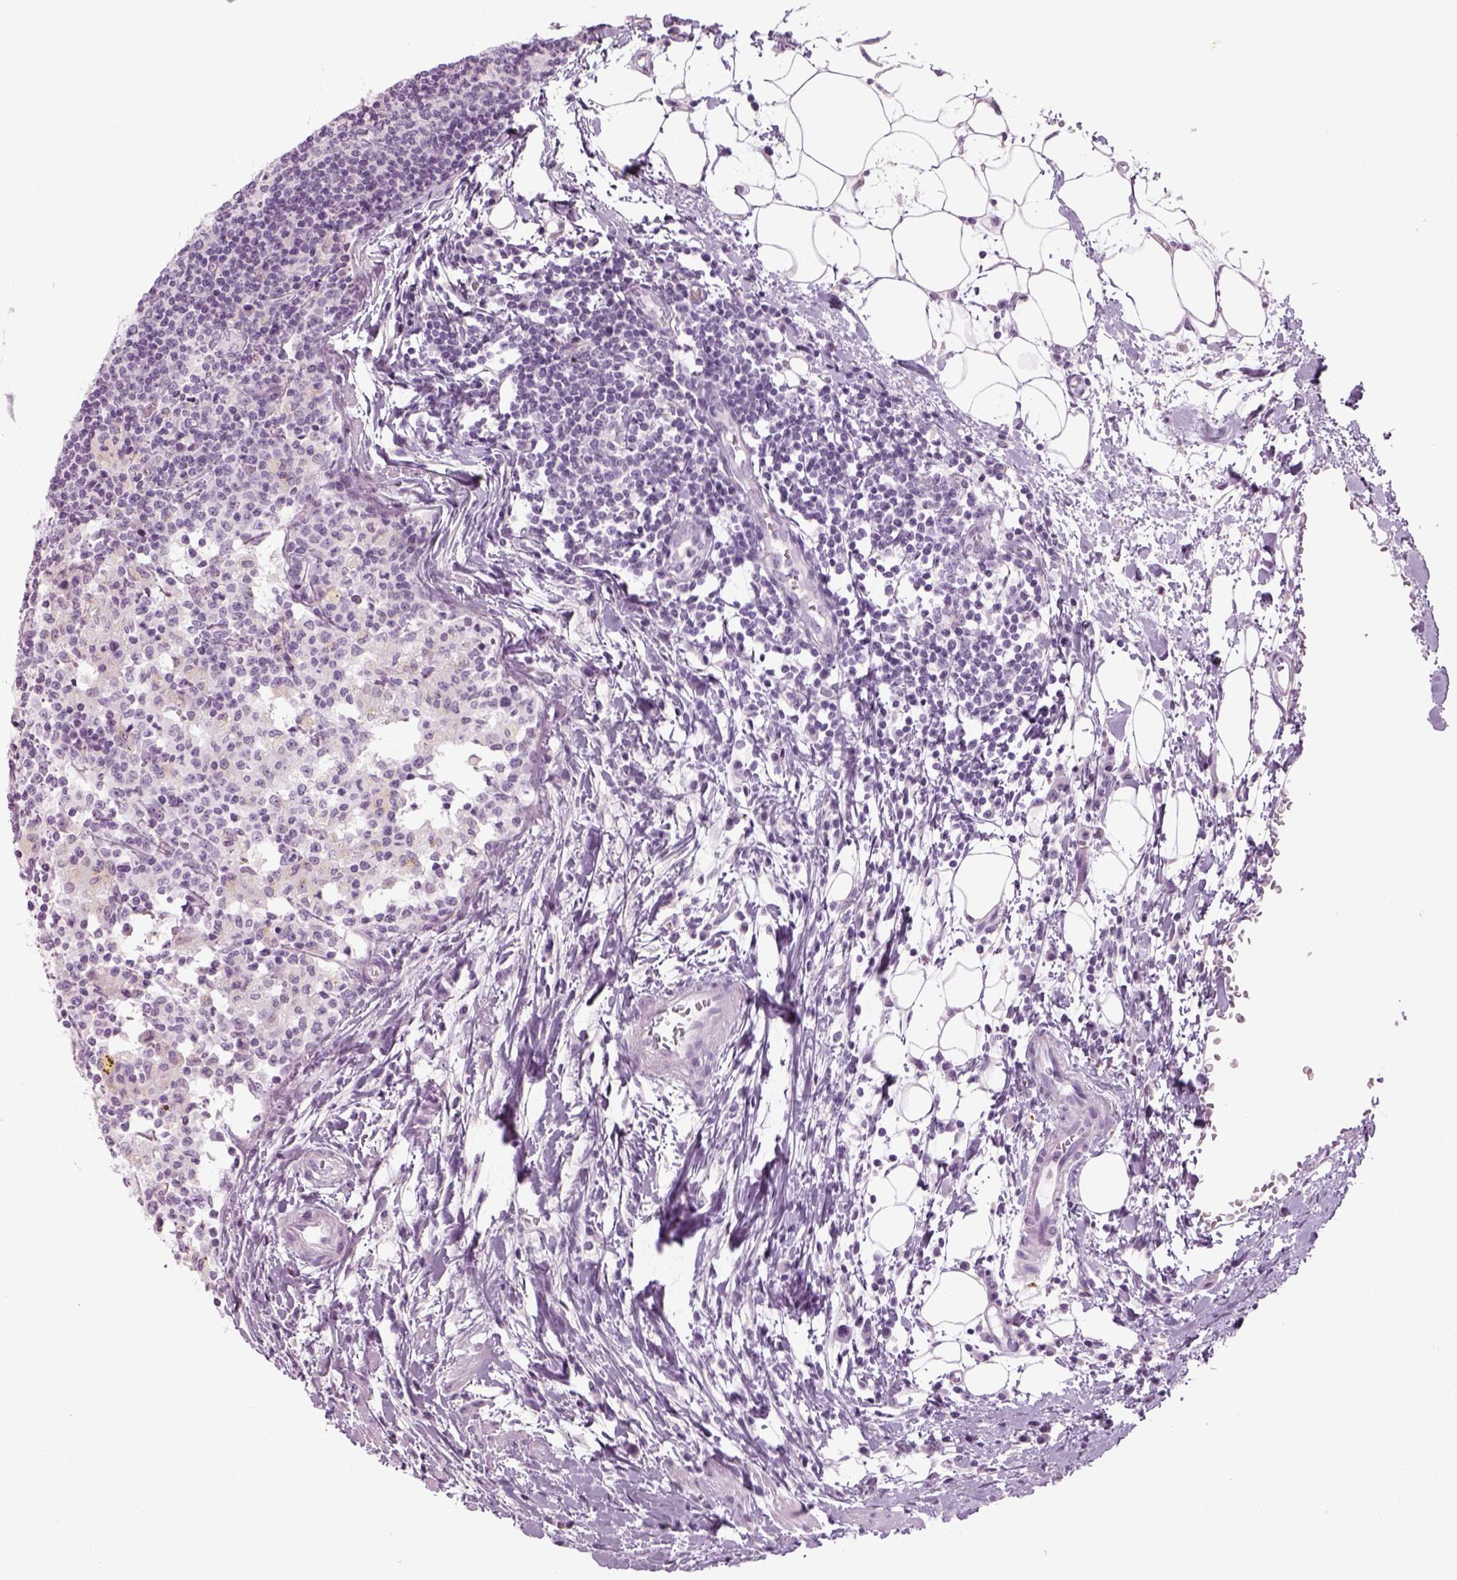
{"staining": {"intensity": "negative", "quantity": "none", "location": "none"}, "tissue": "lymph node", "cell_type": "Germinal center cells", "image_type": "normal", "snomed": [{"axis": "morphology", "description": "Normal tissue, NOS"}, {"axis": "topography", "description": "Lymph node"}], "caption": "Immunohistochemistry (IHC) micrograph of normal lymph node: human lymph node stained with DAB reveals no significant protein staining in germinal center cells. Brightfield microscopy of immunohistochemistry (IHC) stained with DAB (3,3'-diaminobenzidine) (brown) and hematoxylin (blue), captured at high magnification.", "gene": "TH", "patient": {"sex": "female", "age": 72}}